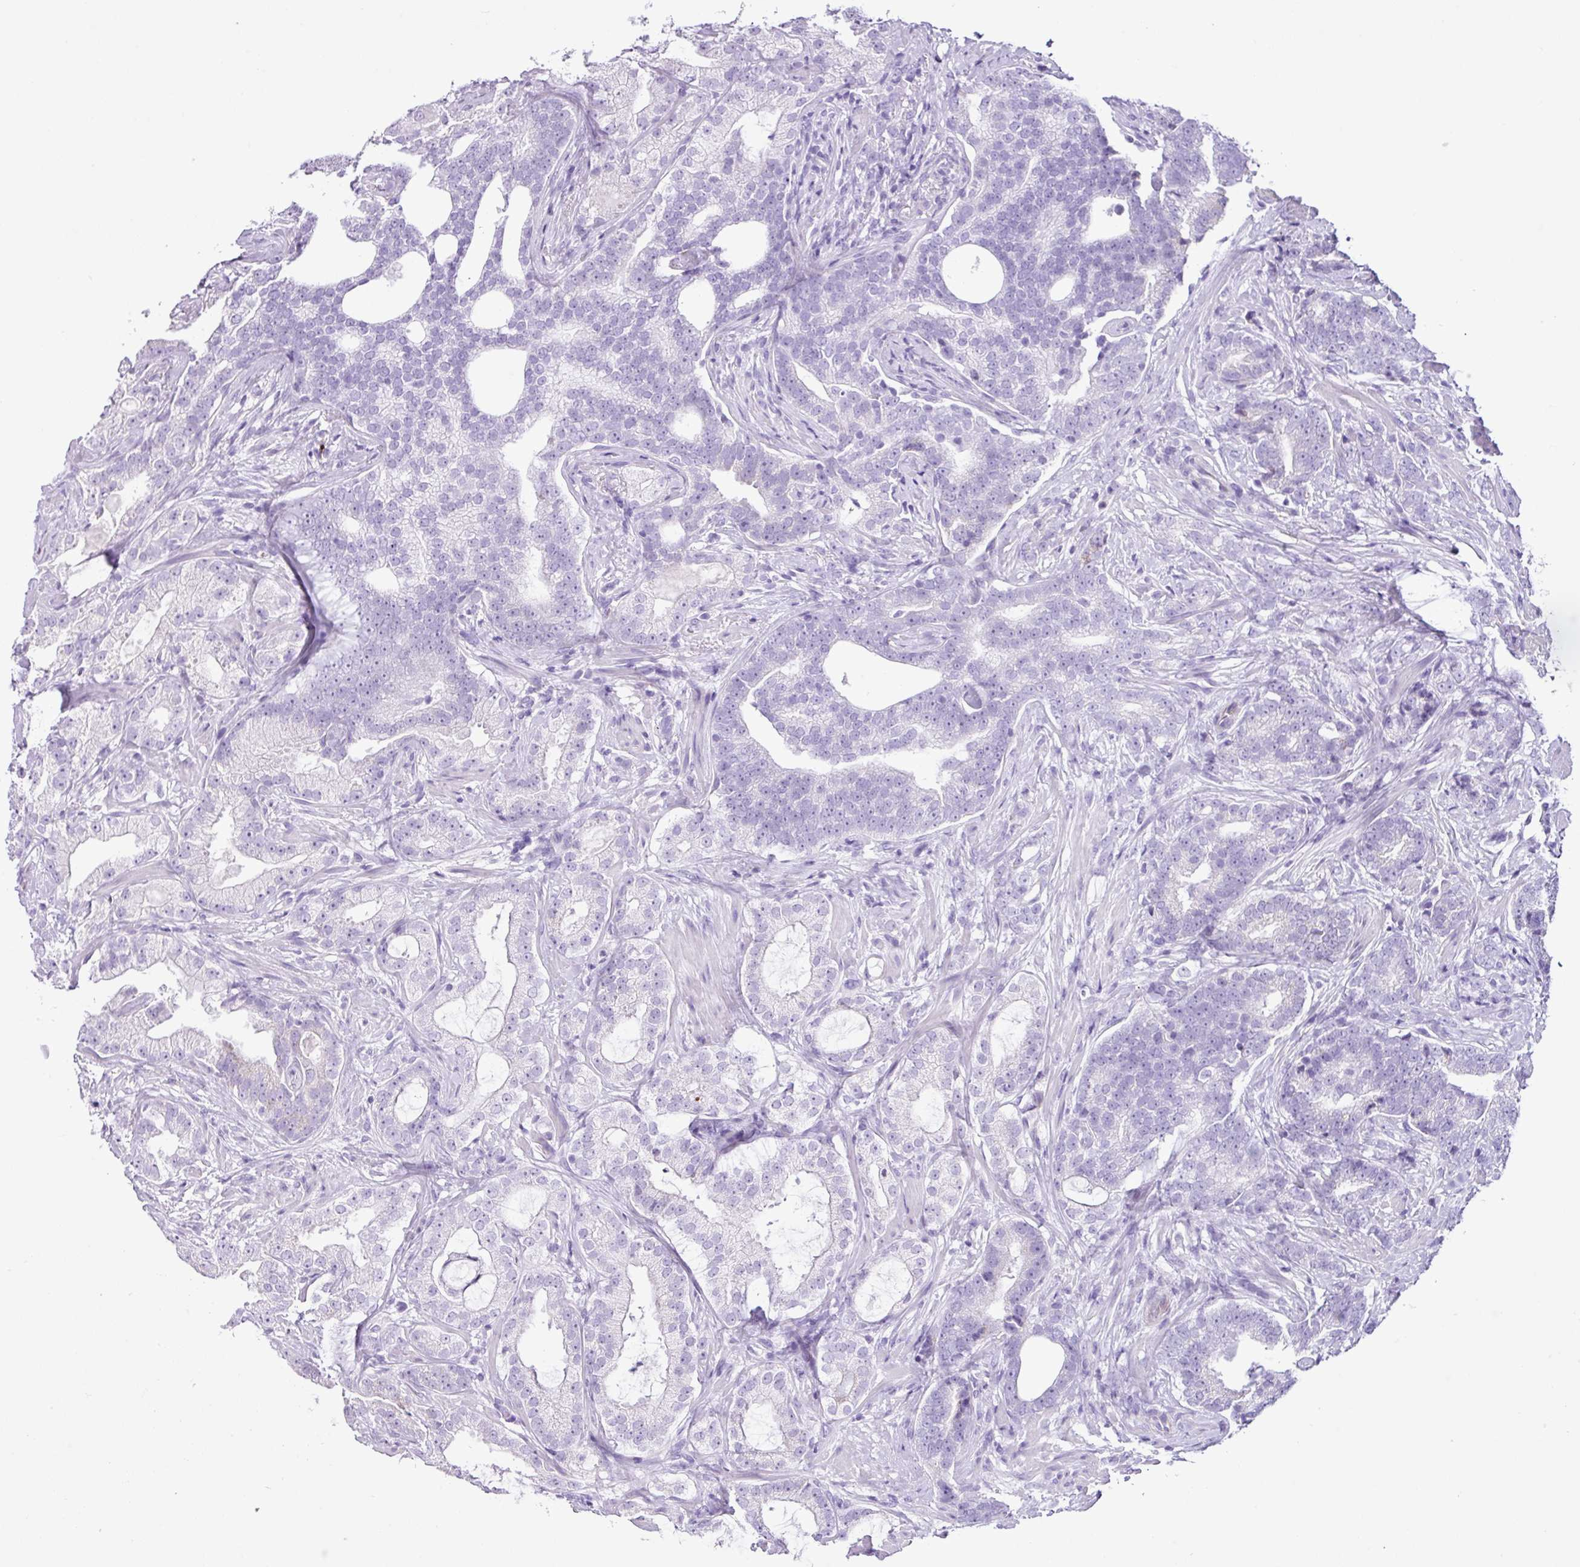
{"staining": {"intensity": "negative", "quantity": "none", "location": "none"}, "tissue": "prostate cancer", "cell_type": "Tumor cells", "image_type": "cancer", "snomed": [{"axis": "morphology", "description": "Adenocarcinoma, High grade"}, {"axis": "topography", "description": "Prostate"}], "caption": "DAB (3,3'-diaminobenzidine) immunohistochemical staining of human prostate high-grade adenocarcinoma reveals no significant staining in tumor cells.", "gene": "LILRB4", "patient": {"sex": "male", "age": 64}}